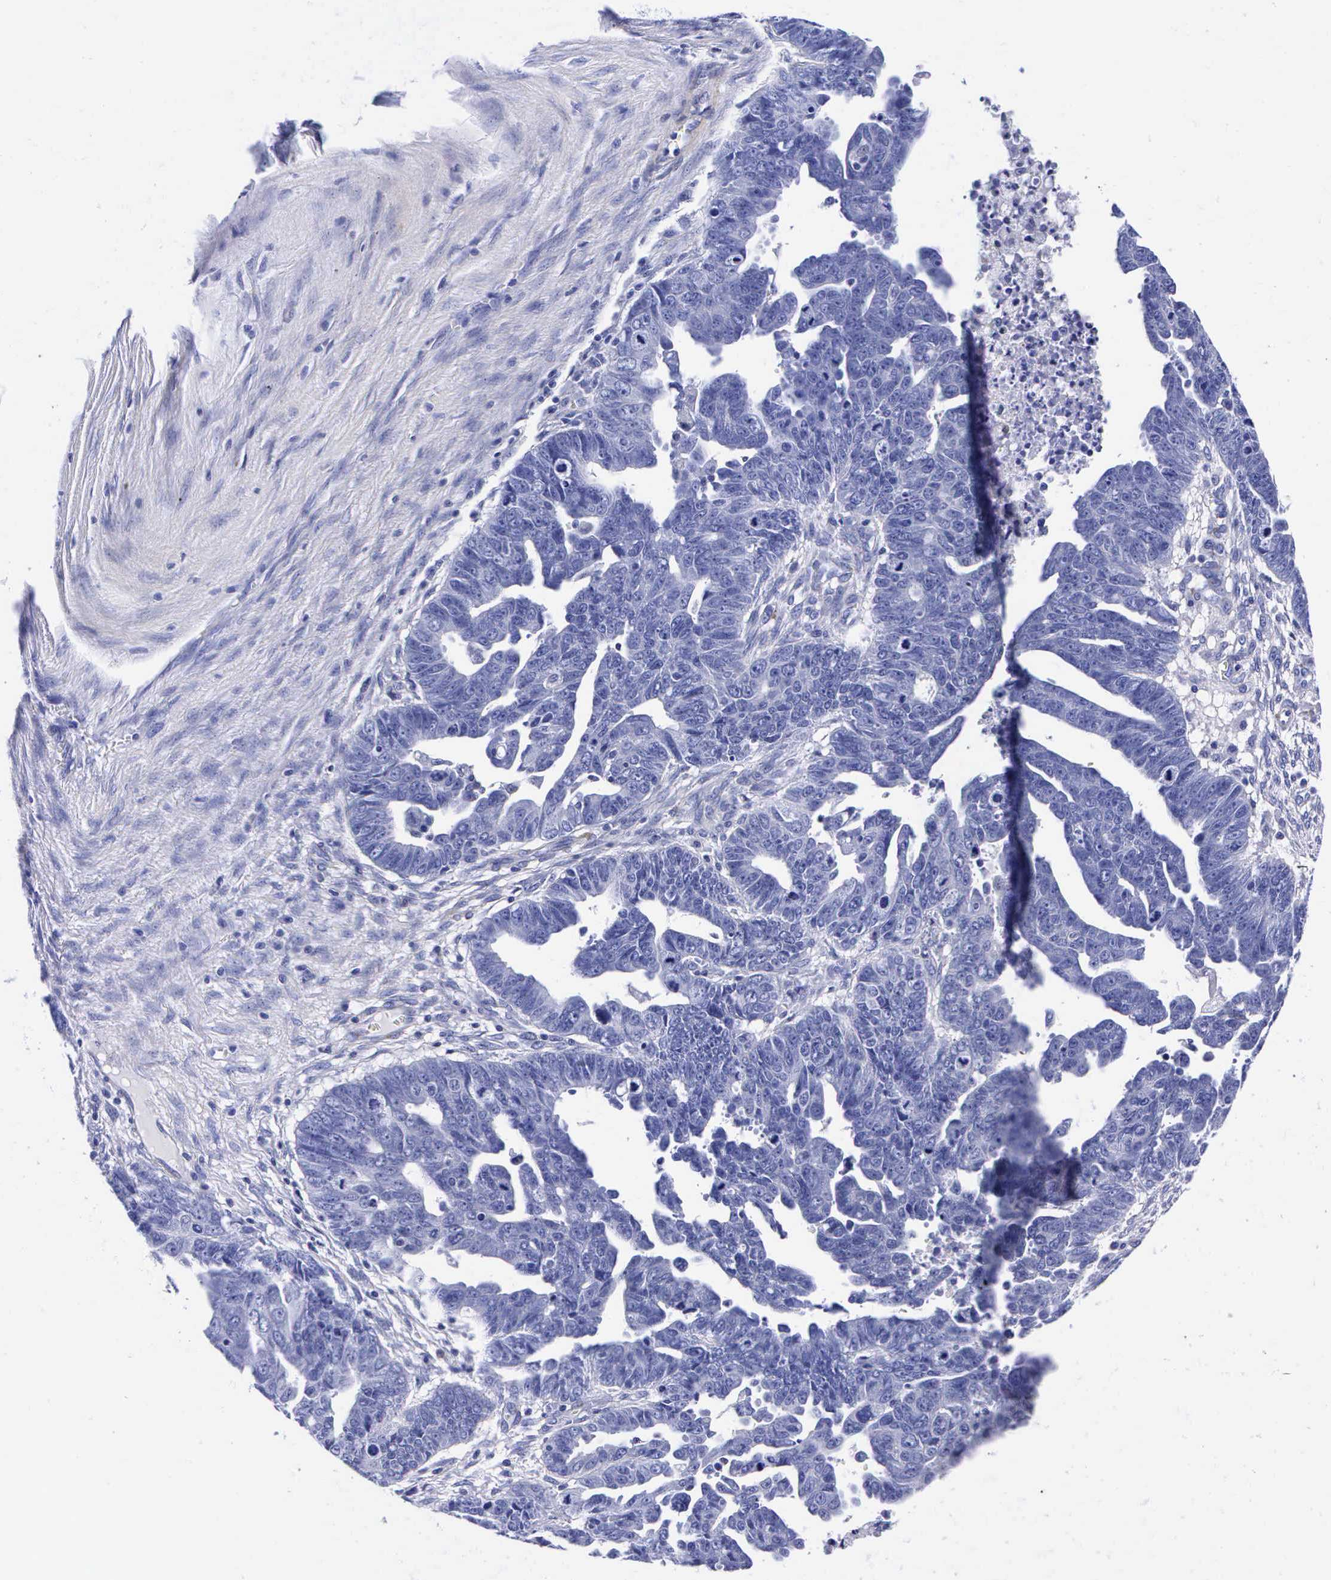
{"staining": {"intensity": "negative", "quantity": "none", "location": "none"}, "tissue": "ovarian cancer", "cell_type": "Tumor cells", "image_type": "cancer", "snomed": [{"axis": "morphology", "description": "Carcinoma, endometroid"}, {"axis": "morphology", "description": "Cystadenocarcinoma, serous, NOS"}, {"axis": "topography", "description": "Ovary"}], "caption": "Immunohistochemistry of human ovarian serous cystadenocarcinoma exhibits no expression in tumor cells.", "gene": "ENO2", "patient": {"sex": "female", "age": 45}}